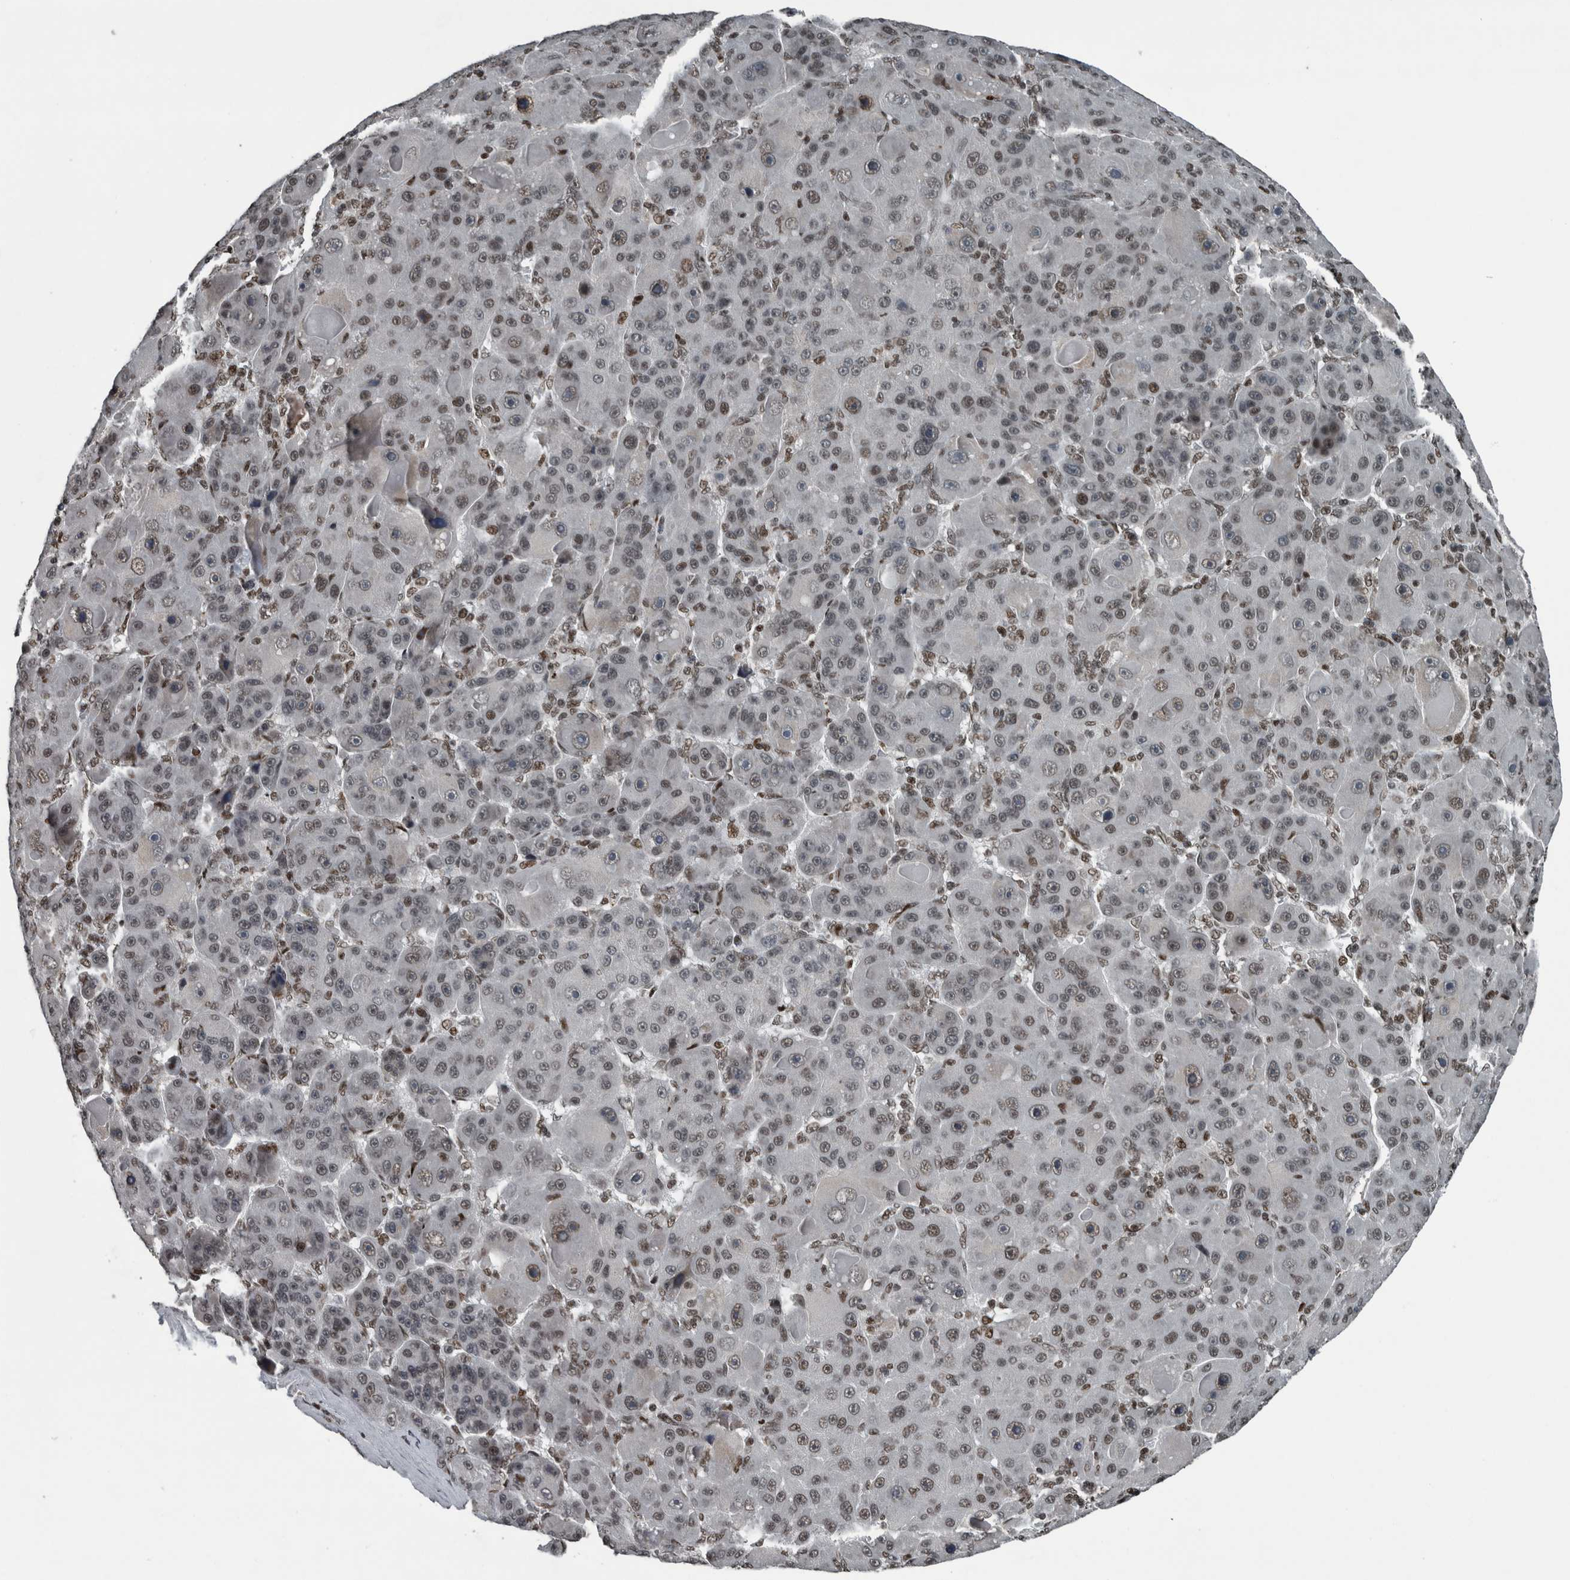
{"staining": {"intensity": "weak", "quantity": ">75%", "location": "nuclear"}, "tissue": "liver cancer", "cell_type": "Tumor cells", "image_type": "cancer", "snomed": [{"axis": "morphology", "description": "Carcinoma, Hepatocellular, NOS"}, {"axis": "topography", "description": "Liver"}], "caption": "Brown immunohistochemical staining in human liver cancer (hepatocellular carcinoma) exhibits weak nuclear expression in approximately >75% of tumor cells.", "gene": "UNC50", "patient": {"sex": "male", "age": 76}}